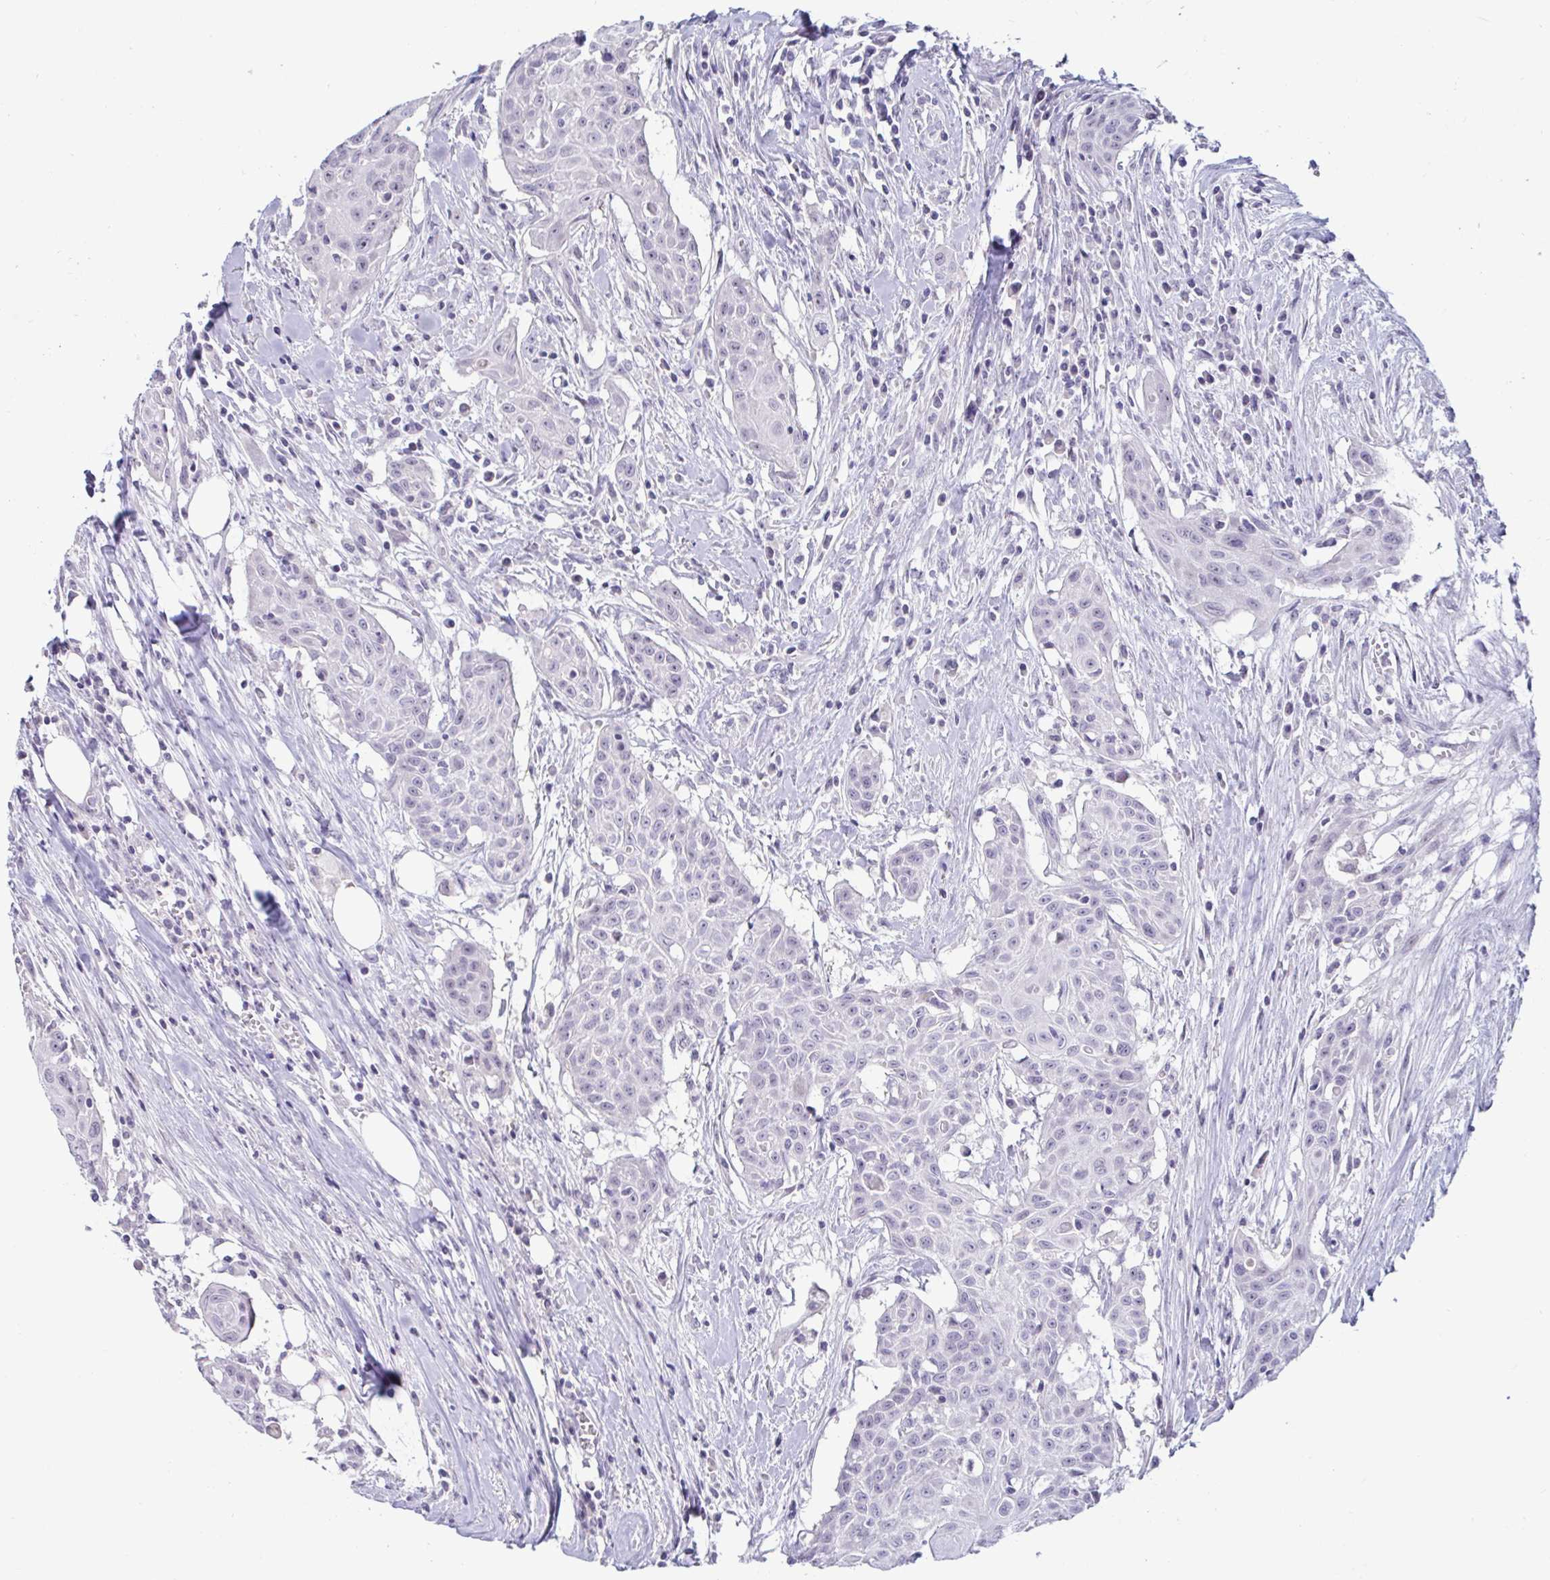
{"staining": {"intensity": "negative", "quantity": "none", "location": "none"}, "tissue": "head and neck cancer", "cell_type": "Tumor cells", "image_type": "cancer", "snomed": [{"axis": "morphology", "description": "Squamous cell carcinoma, NOS"}, {"axis": "topography", "description": "Lymph node"}, {"axis": "topography", "description": "Salivary gland"}, {"axis": "topography", "description": "Head-Neck"}], "caption": "An IHC photomicrograph of squamous cell carcinoma (head and neck) is shown. There is no staining in tumor cells of squamous cell carcinoma (head and neck). Brightfield microscopy of immunohistochemistry stained with DAB (brown) and hematoxylin (blue), captured at high magnification.", "gene": "GSTM1", "patient": {"sex": "female", "age": 74}}